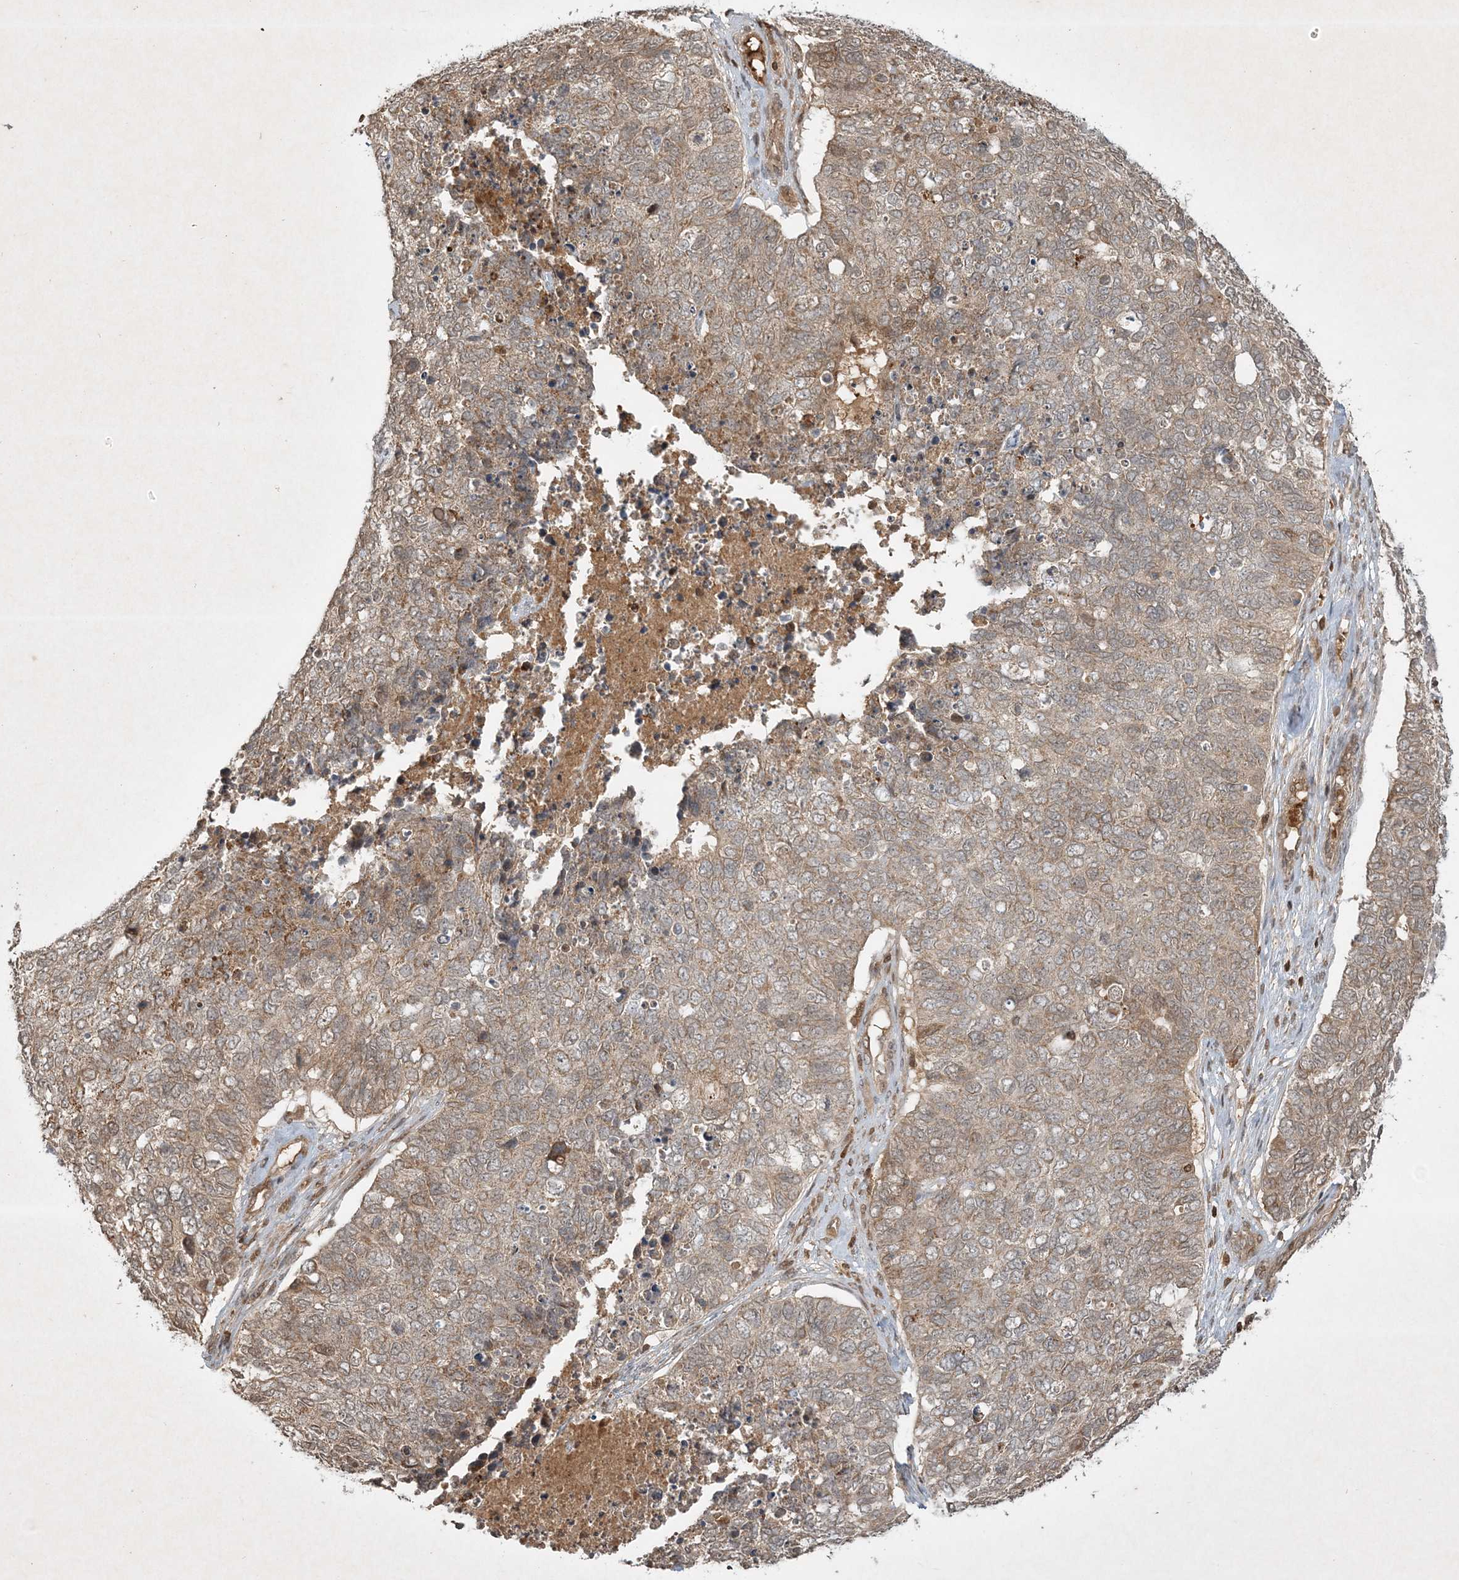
{"staining": {"intensity": "weak", "quantity": ">75%", "location": "cytoplasmic/membranous"}, "tissue": "cervical cancer", "cell_type": "Tumor cells", "image_type": "cancer", "snomed": [{"axis": "morphology", "description": "Squamous cell carcinoma, NOS"}, {"axis": "topography", "description": "Cervix"}], "caption": "About >75% of tumor cells in cervical squamous cell carcinoma show weak cytoplasmic/membranous protein positivity as visualized by brown immunohistochemical staining.", "gene": "PLTP", "patient": {"sex": "female", "age": 63}}